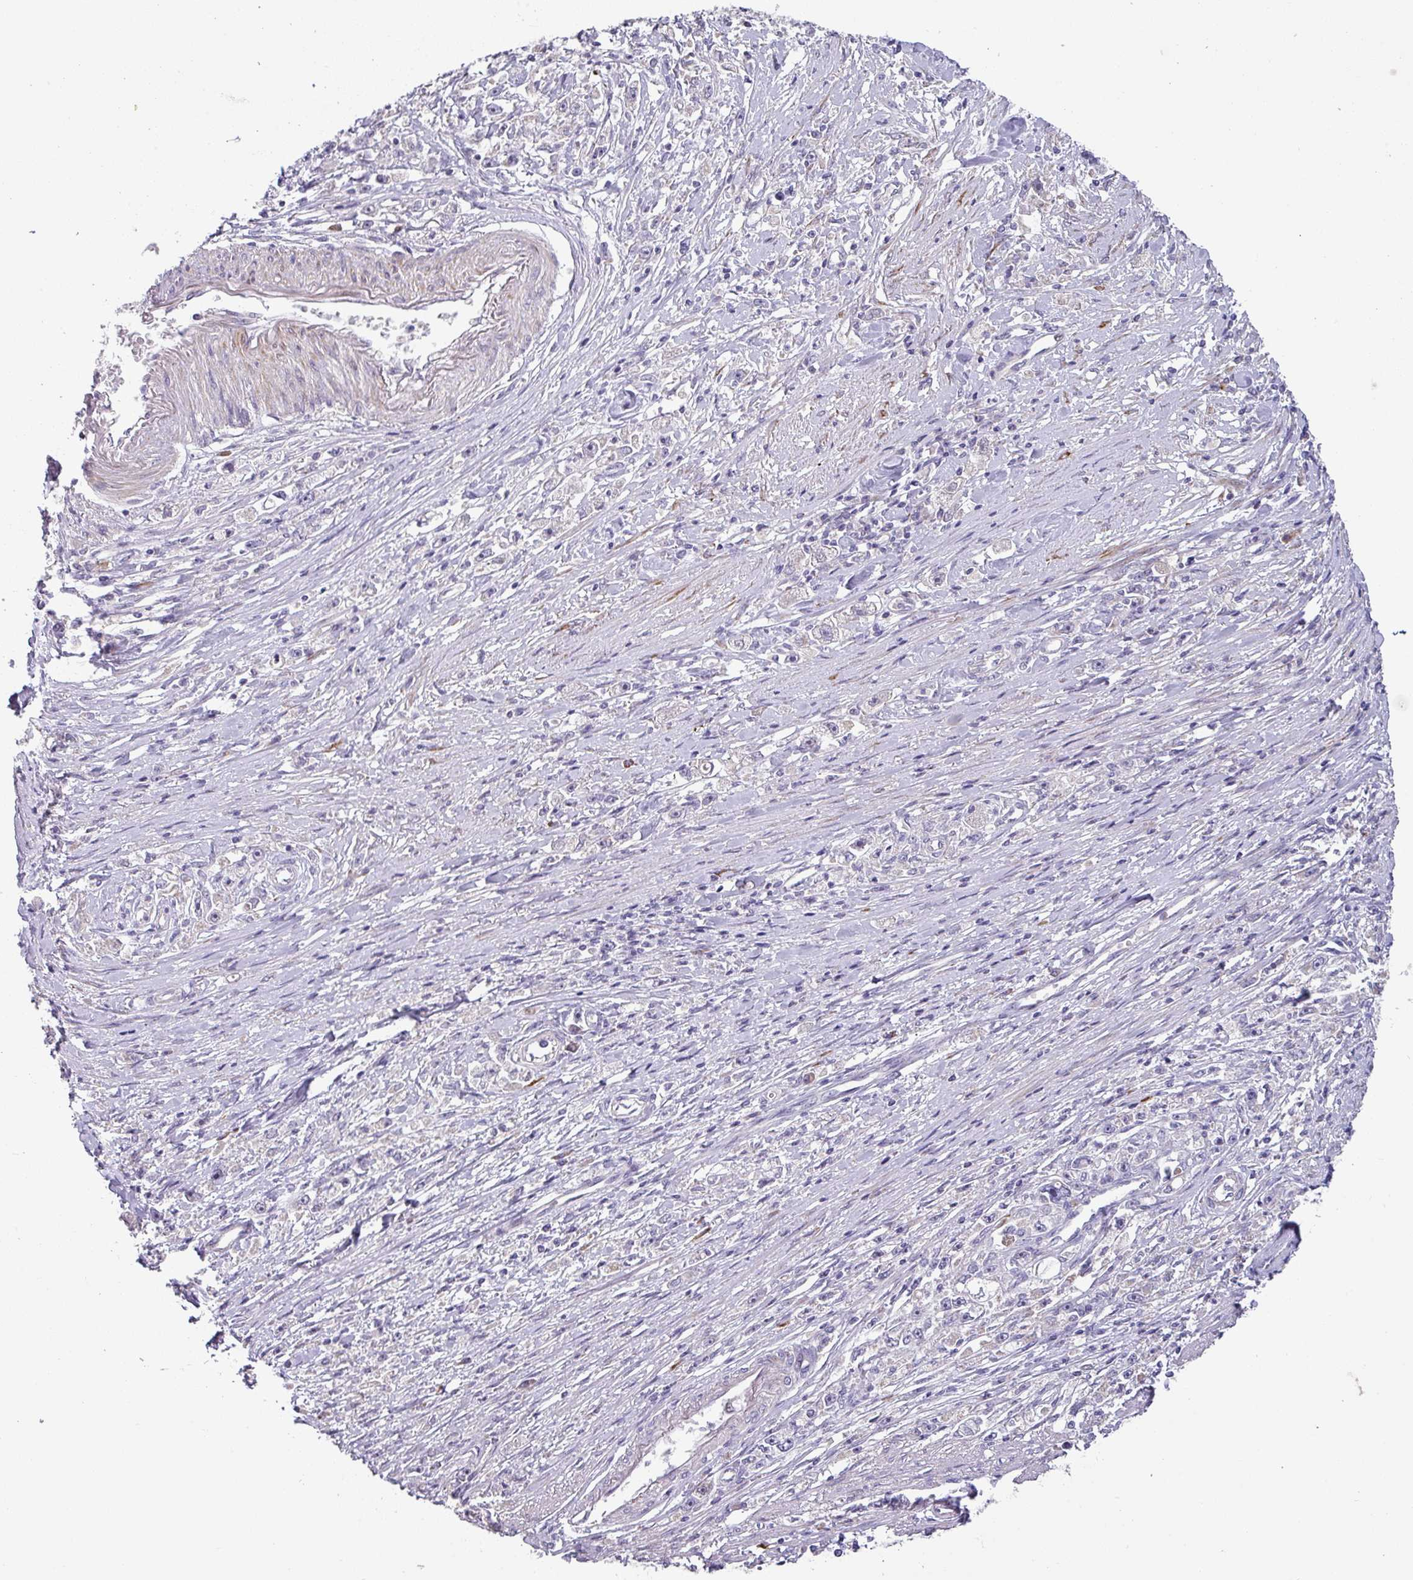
{"staining": {"intensity": "negative", "quantity": "none", "location": "none"}, "tissue": "stomach cancer", "cell_type": "Tumor cells", "image_type": "cancer", "snomed": [{"axis": "morphology", "description": "Adenocarcinoma, NOS"}, {"axis": "topography", "description": "Stomach"}], "caption": "Protein analysis of stomach cancer (adenocarcinoma) shows no significant staining in tumor cells.", "gene": "KLHL3", "patient": {"sex": "female", "age": 59}}